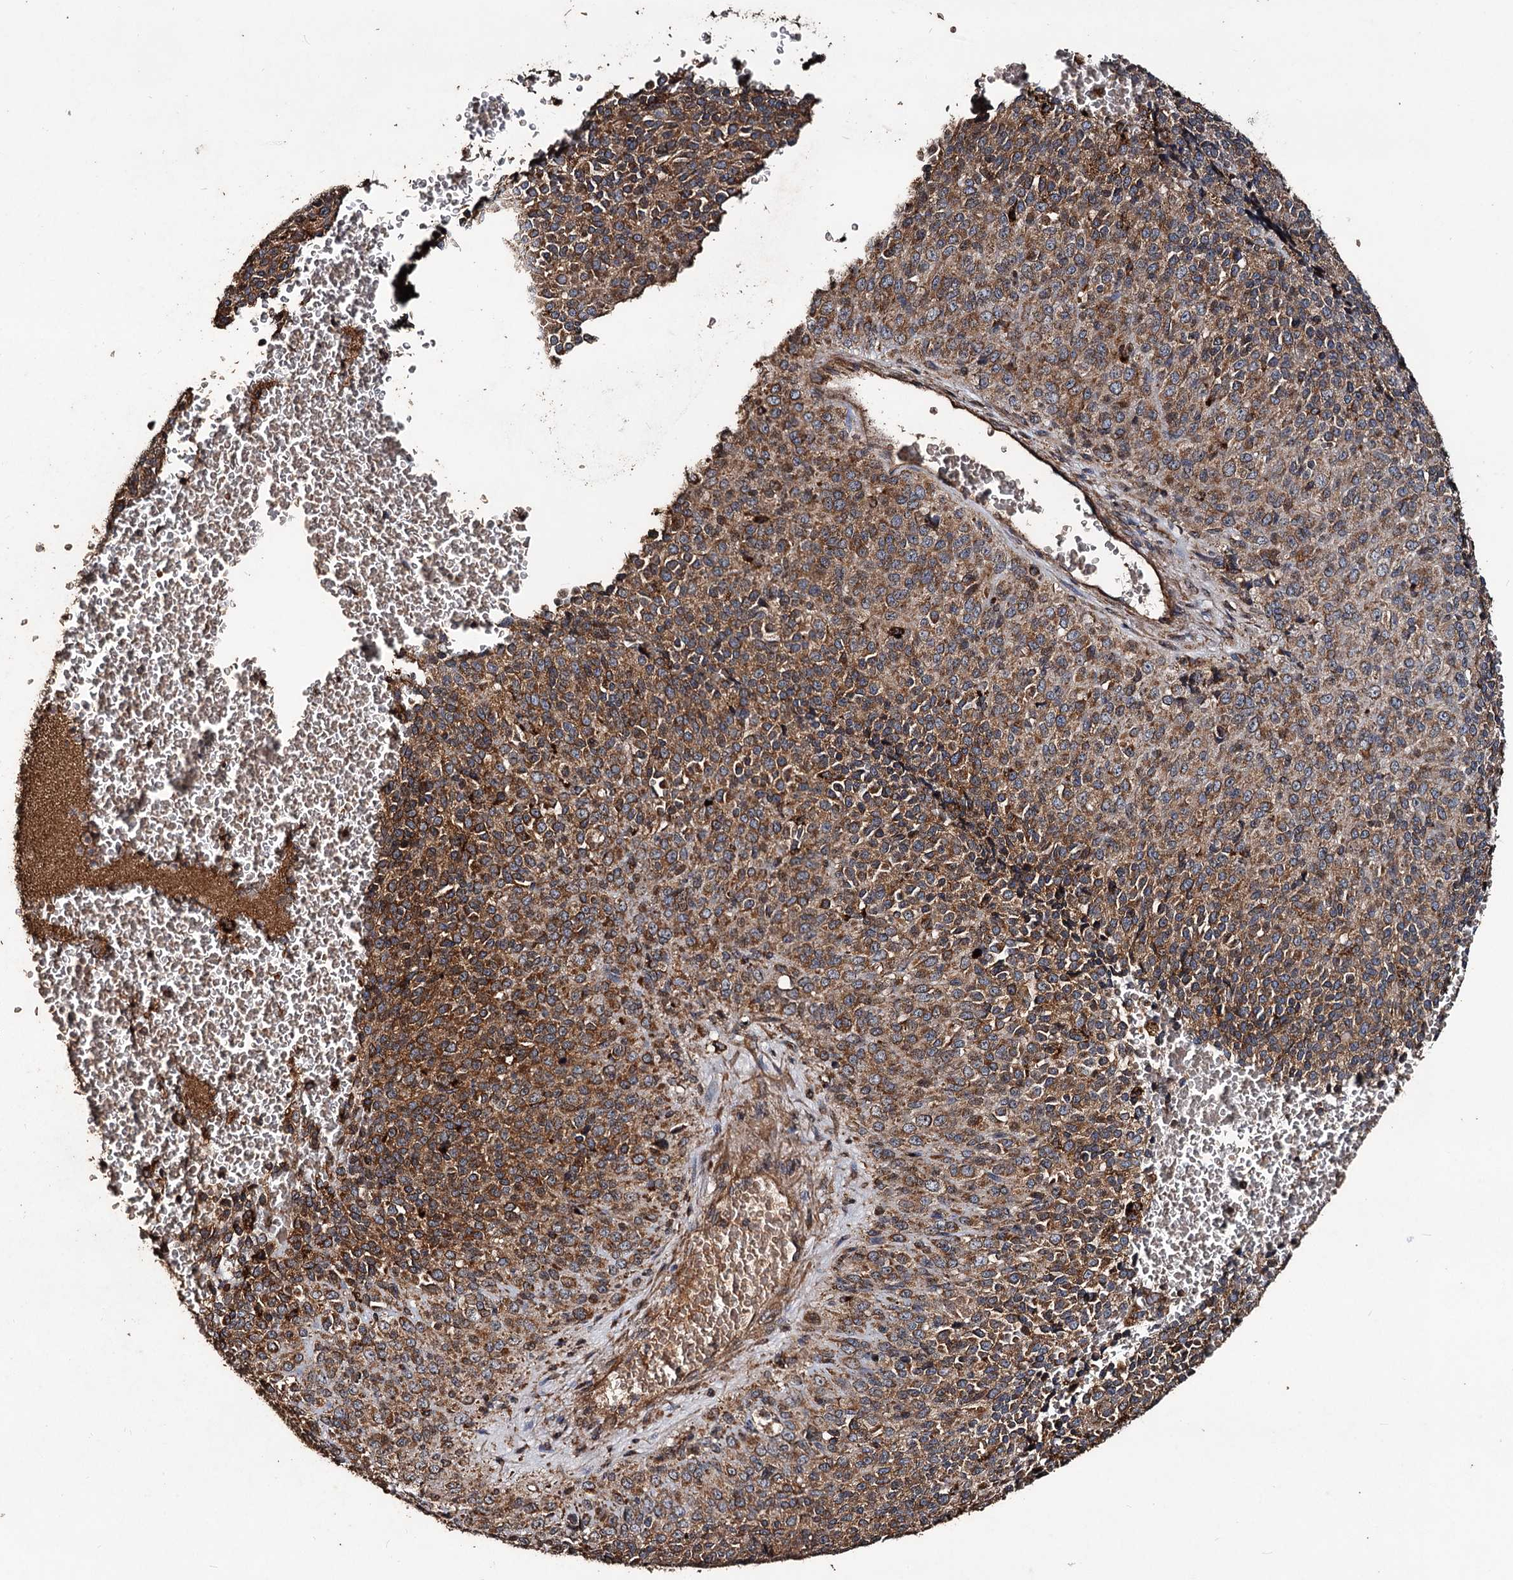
{"staining": {"intensity": "moderate", "quantity": ">75%", "location": "cytoplasmic/membranous"}, "tissue": "melanoma", "cell_type": "Tumor cells", "image_type": "cancer", "snomed": [{"axis": "morphology", "description": "Malignant melanoma, Metastatic site"}, {"axis": "topography", "description": "Brain"}], "caption": "Immunohistochemical staining of human melanoma demonstrates moderate cytoplasmic/membranous protein staining in approximately >75% of tumor cells.", "gene": "NOTCH2NLA", "patient": {"sex": "female", "age": 56}}